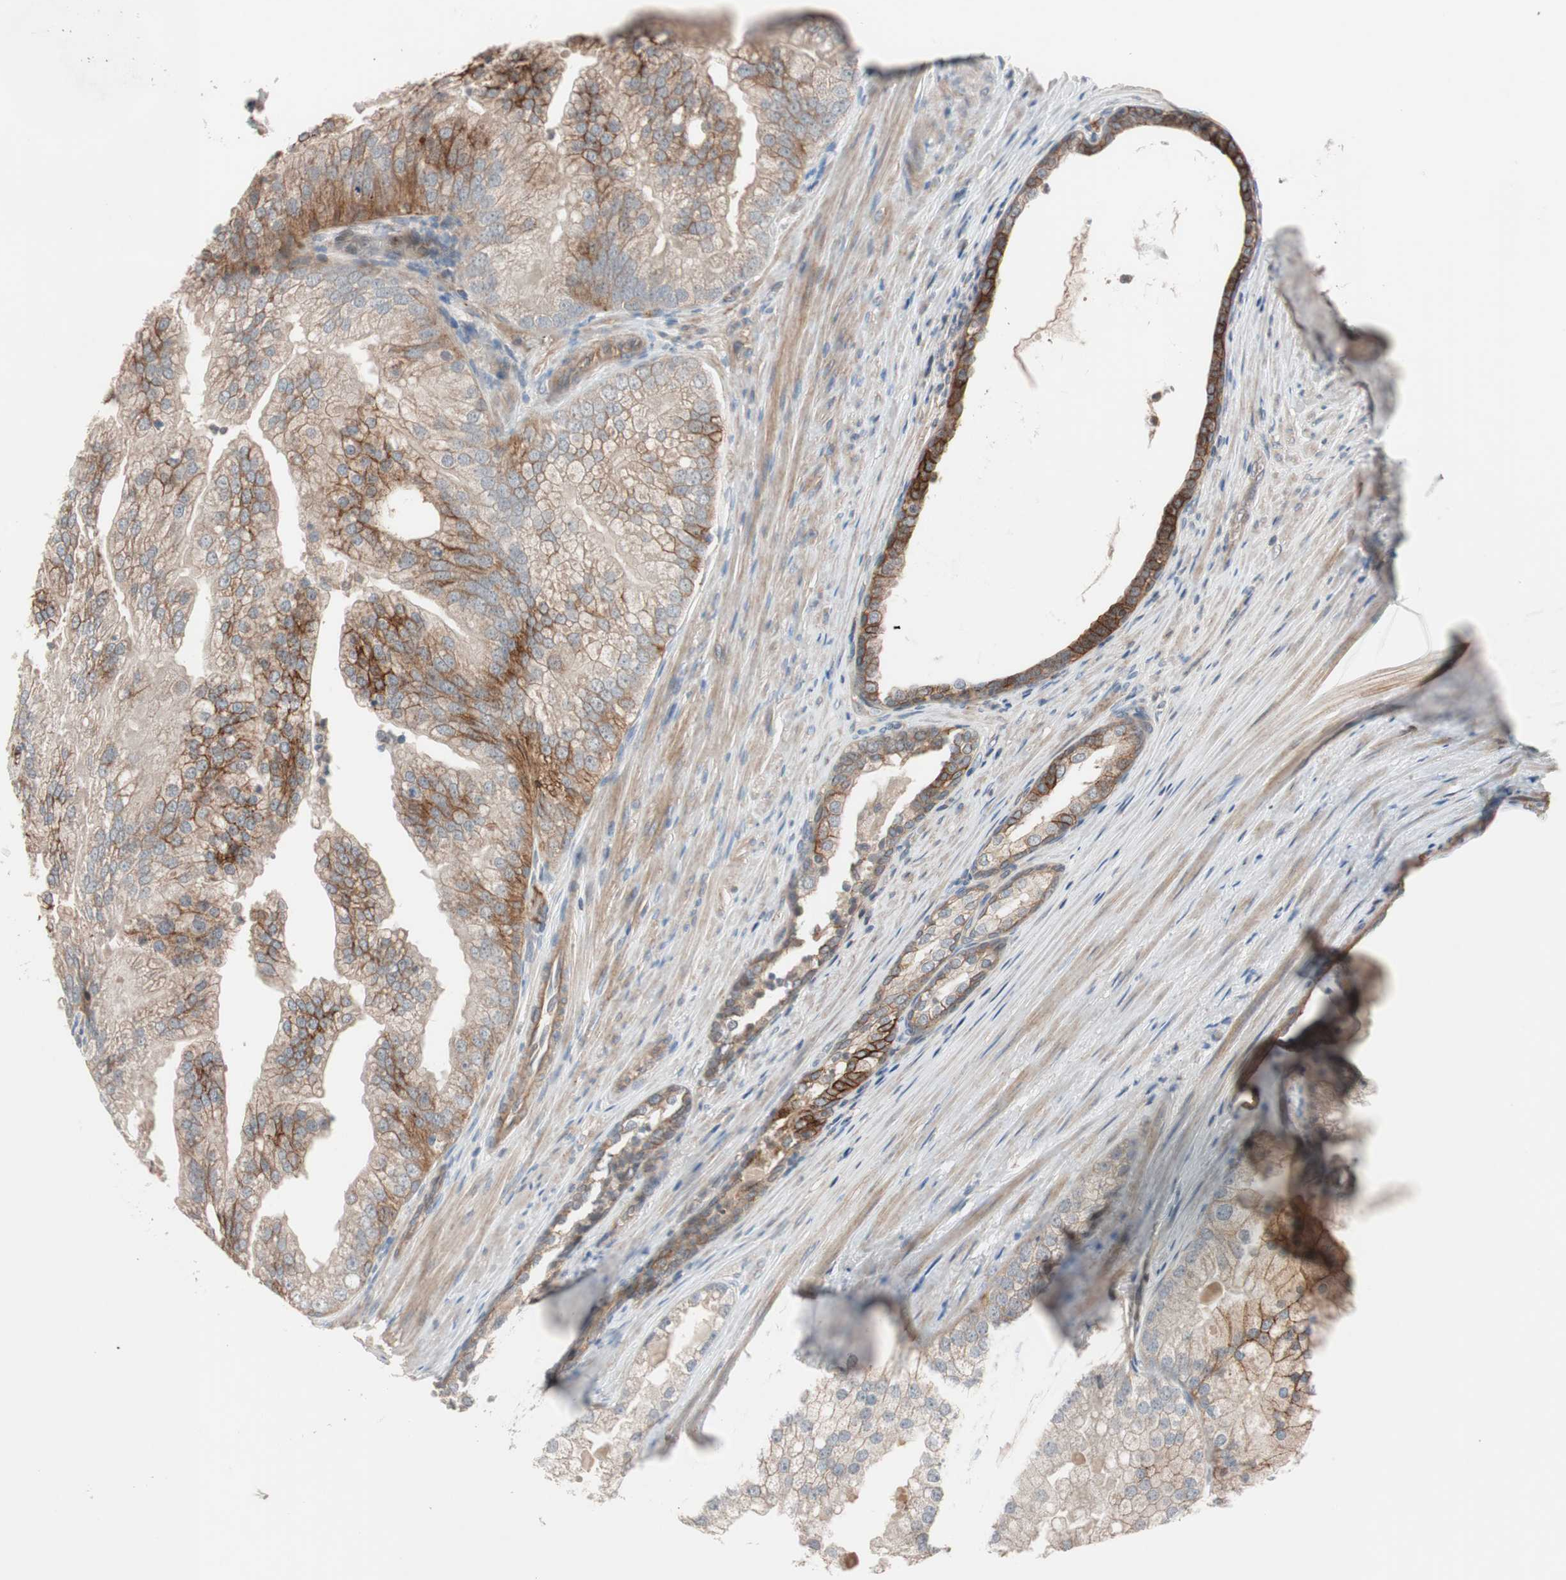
{"staining": {"intensity": "moderate", "quantity": ">75%", "location": "cytoplasmic/membranous"}, "tissue": "prostate cancer", "cell_type": "Tumor cells", "image_type": "cancer", "snomed": [{"axis": "morphology", "description": "Adenocarcinoma, Low grade"}, {"axis": "topography", "description": "Prostate"}], "caption": "There is medium levels of moderate cytoplasmic/membranous staining in tumor cells of prostate cancer (low-grade adenocarcinoma), as demonstrated by immunohistochemical staining (brown color).", "gene": "SDC4", "patient": {"sex": "male", "age": 69}}